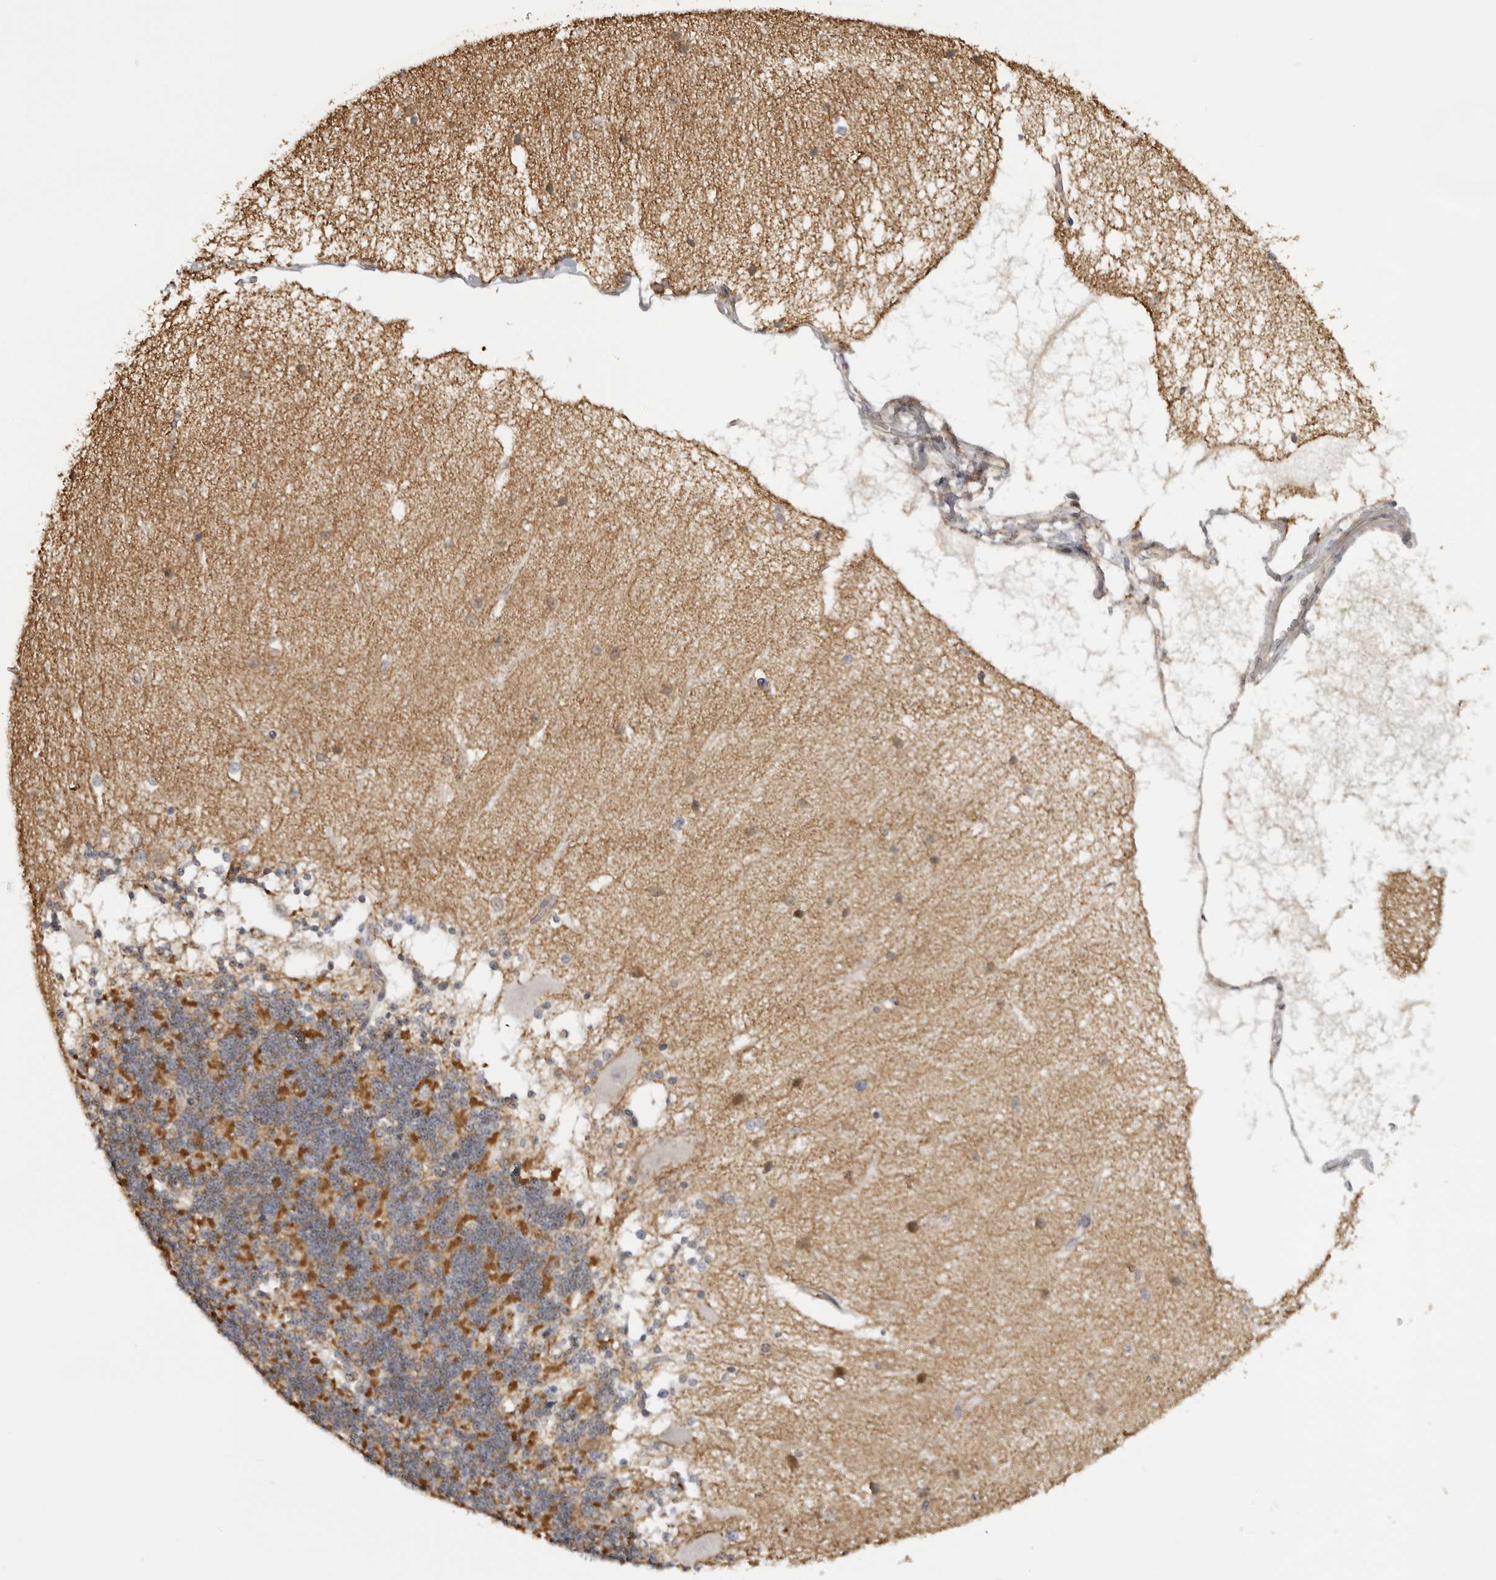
{"staining": {"intensity": "moderate", "quantity": ">75%", "location": "cytoplasmic/membranous"}, "tissue": "cerebellum", "cell_type": "Cells in granular layer", "image_type": "normal", "snomed": [{"axis": "morphology", "description": "Normal tissue, NOS"}, {"axis": "topography", "description": "Cerebellum"}], "caption": "Cerebellum stained for a protein displays moderate cytoplasmic/membranous positivity in cells in granular layer.", "gene": "PLEKHF2", "patient": {"sex": "female", "age": 54}}